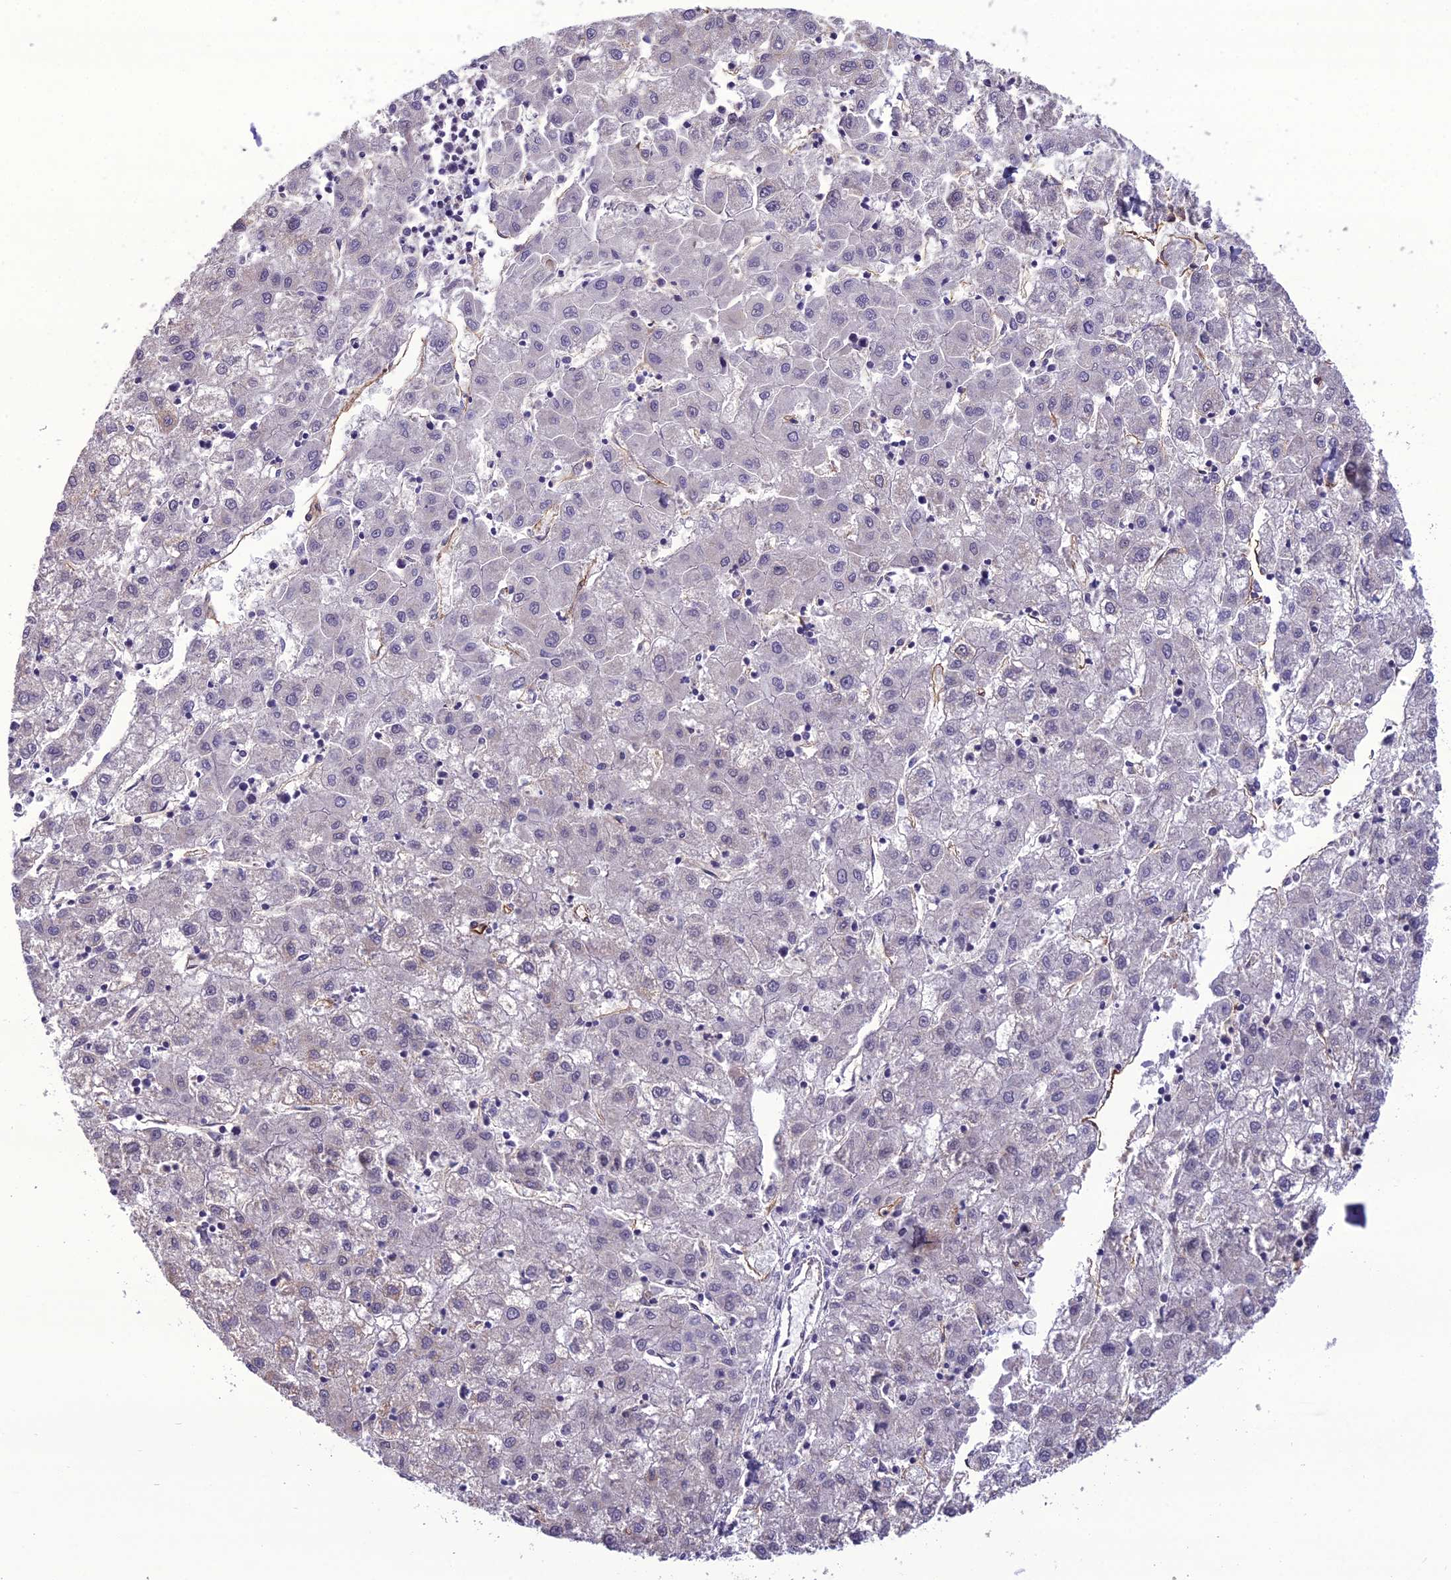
{"staining": {"intensity": "negative", "quantity": "none", "location": "none"}, "tissue": "liver cancer", "cell_type": "Tumor cells", "image_type": "cancer", "snomed": [{"axis": "morphology", "description": "Carcinoma, Hepatocellular, NOS"}, {"axis": "topography", "description": "Liver"}], "caption": "Tumor cells are negative for protein expression in human liver cancer (hepatocellular carcinoma).", "gene": "NODAL", "patient": {"sex": "male", "age": 72}}